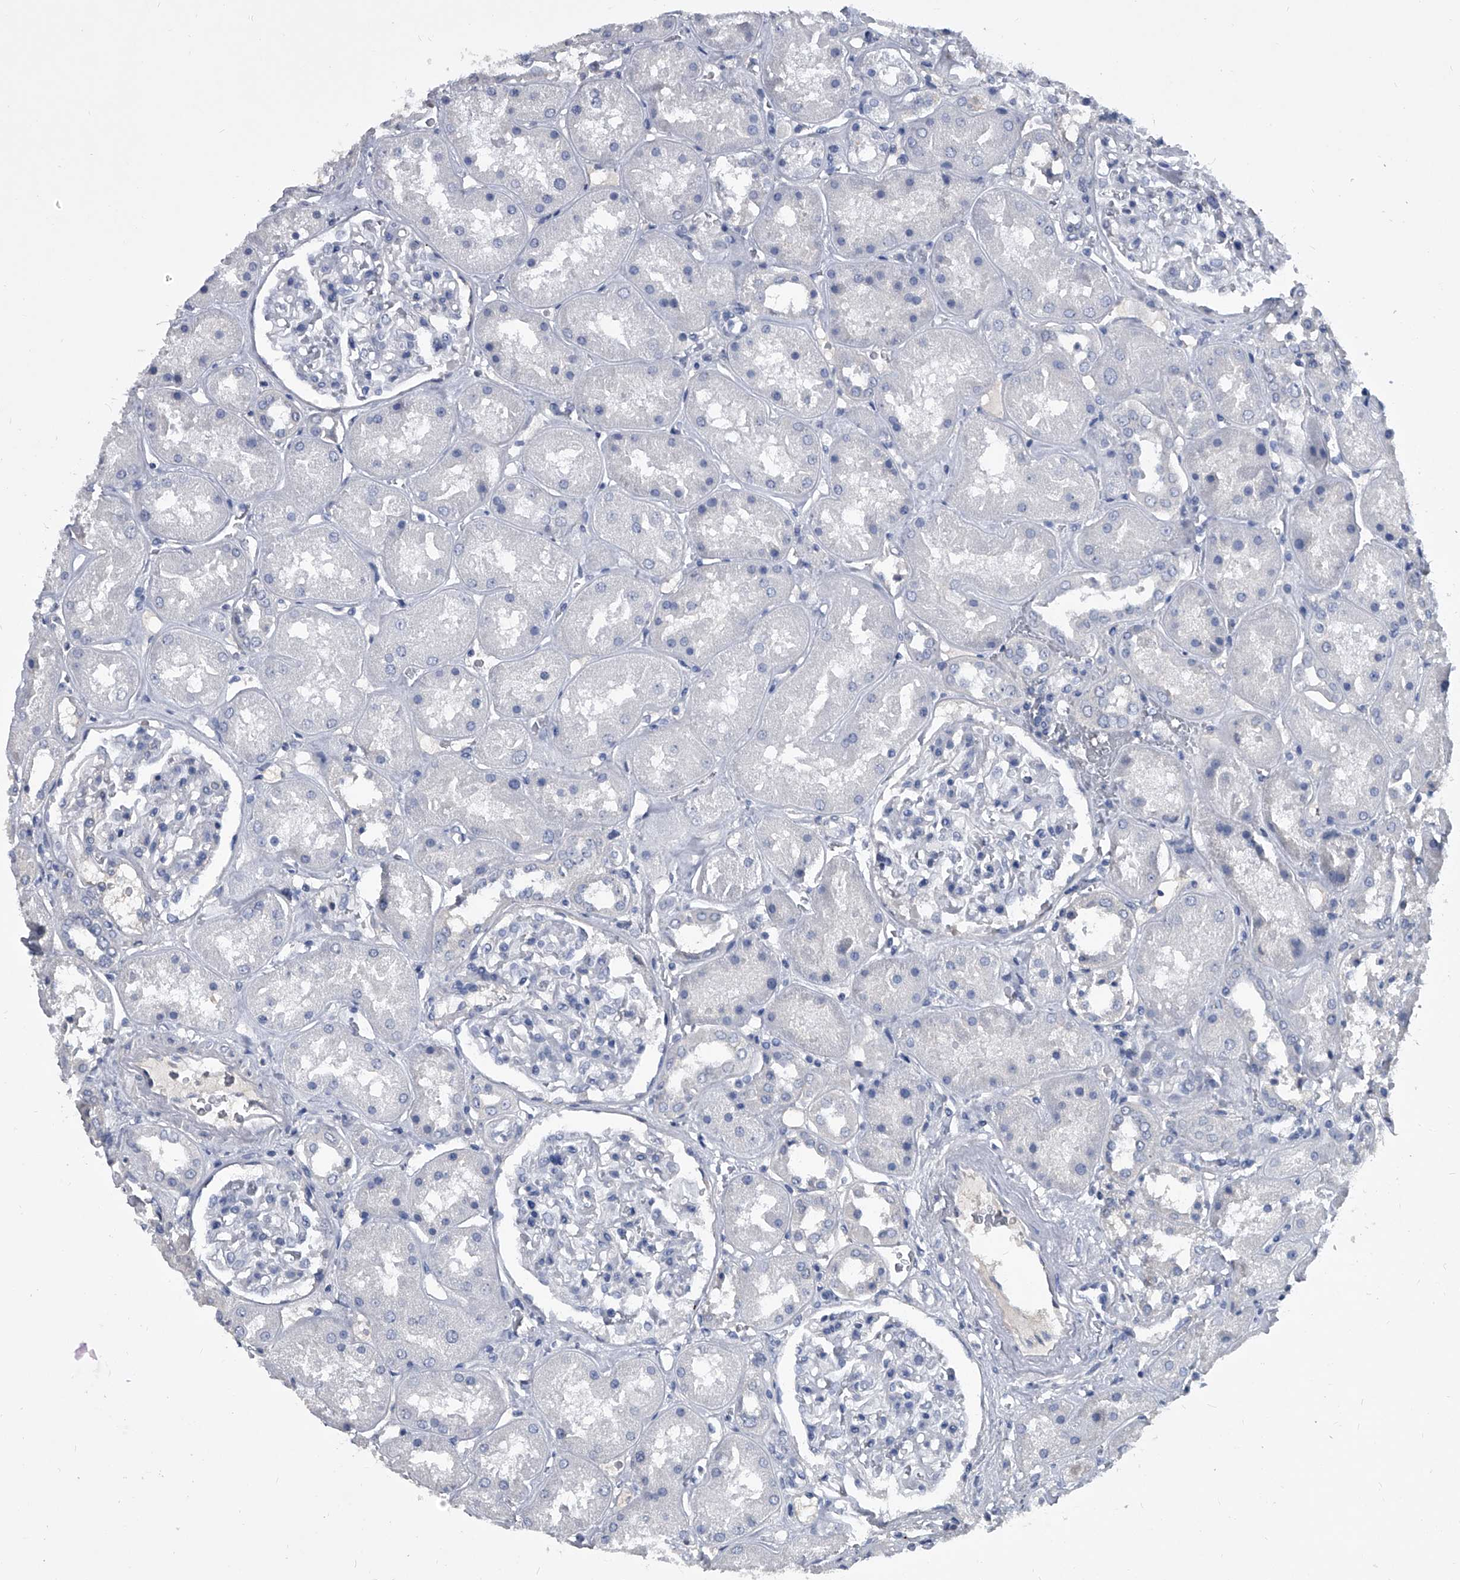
{"staining": {"intensity": "negative", "quantity": "none", "location": "none"}, "tissue": "kidney", "cell_type": "Cells in glomeruli", "image_type": "normal", "snomed": [{"axis": "morphology", "description": "Normal tissue, NOS"}, {"axis": "topography", "description": "Kidney"}], "caption": "Immunohistochemistry image of benign human kidney stained for a protein (brown), which reveals no staining in cells in glomeruli.", "gene": "BCAS1", "patient": {"sex": "male", "age": 70}}